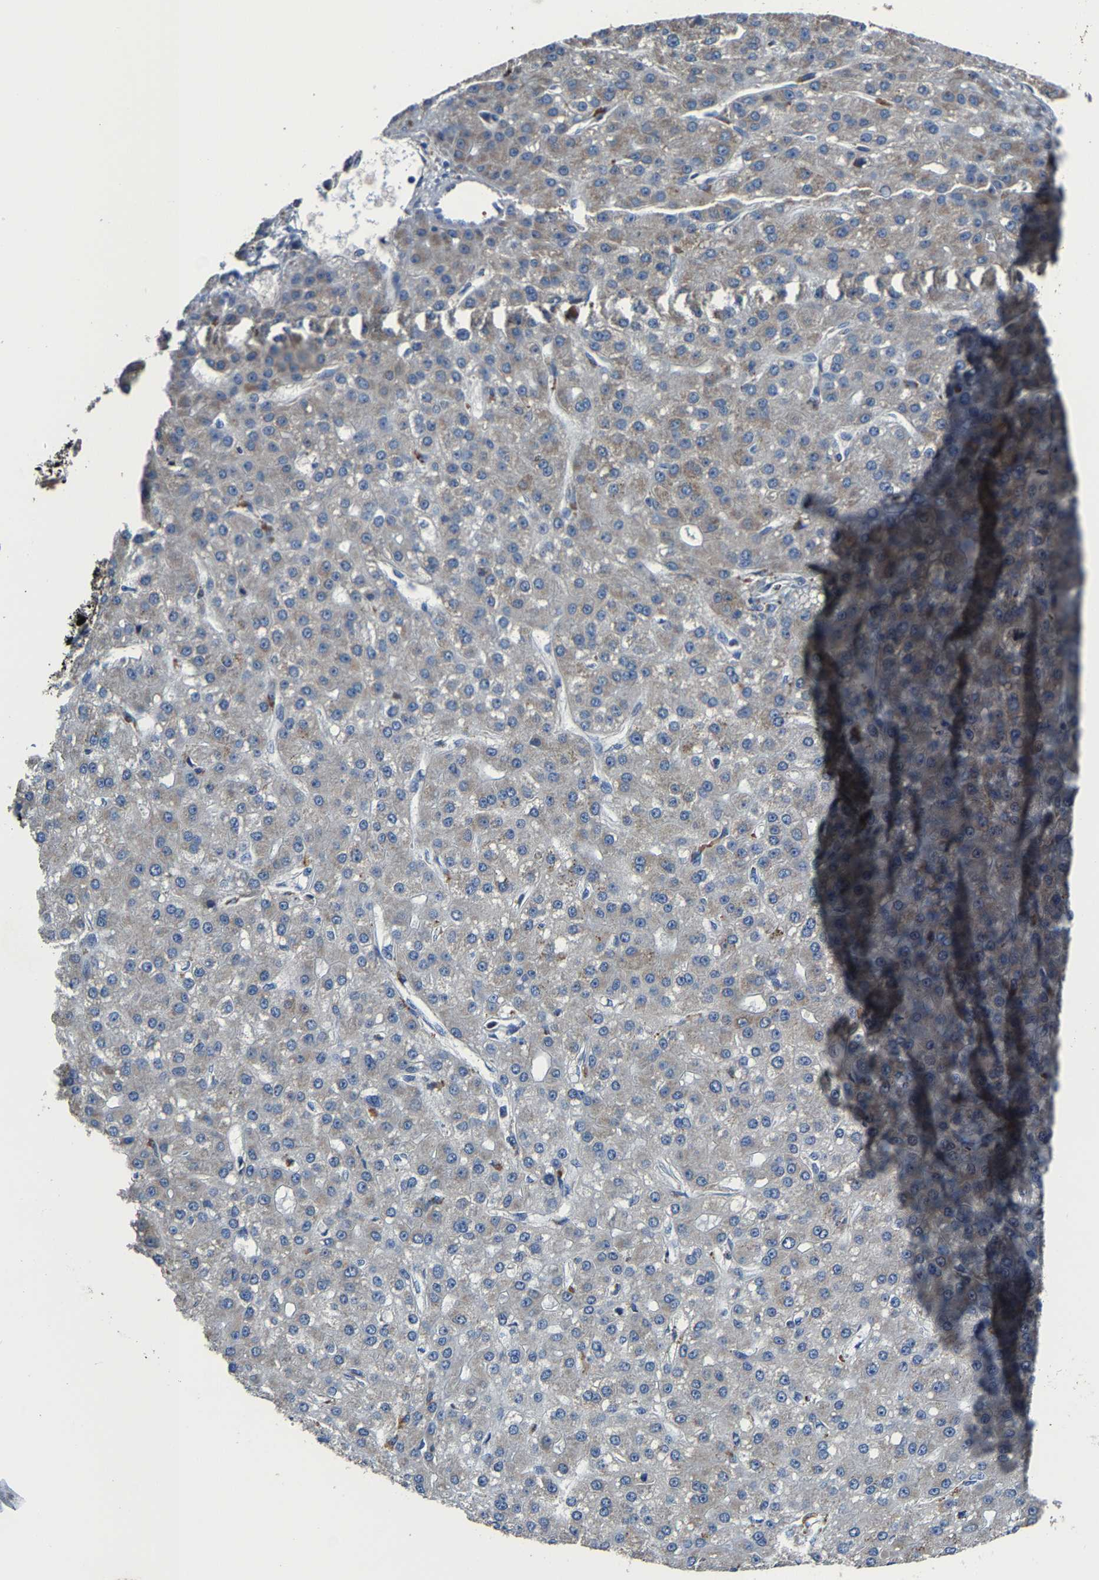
{"staining": {"intensity": "negative", "quantity": "none", "location": "none"}, "tissue": "liver cancer", "cell_type": "Tumor cells", "image_type": "cancer", "snomed": [{"axis": "morphology", "description": "Carcinoma, Hepatocellular, NOS"}, {"axis": "topography", "description": "Liver"}], "caption": "The immunohistochemistry (IHC) histopathology image has no significant expression in tumor cells of liver cancer tissue.", "gene": "AGK", "patient": {"sex": "male", "age": 67}}